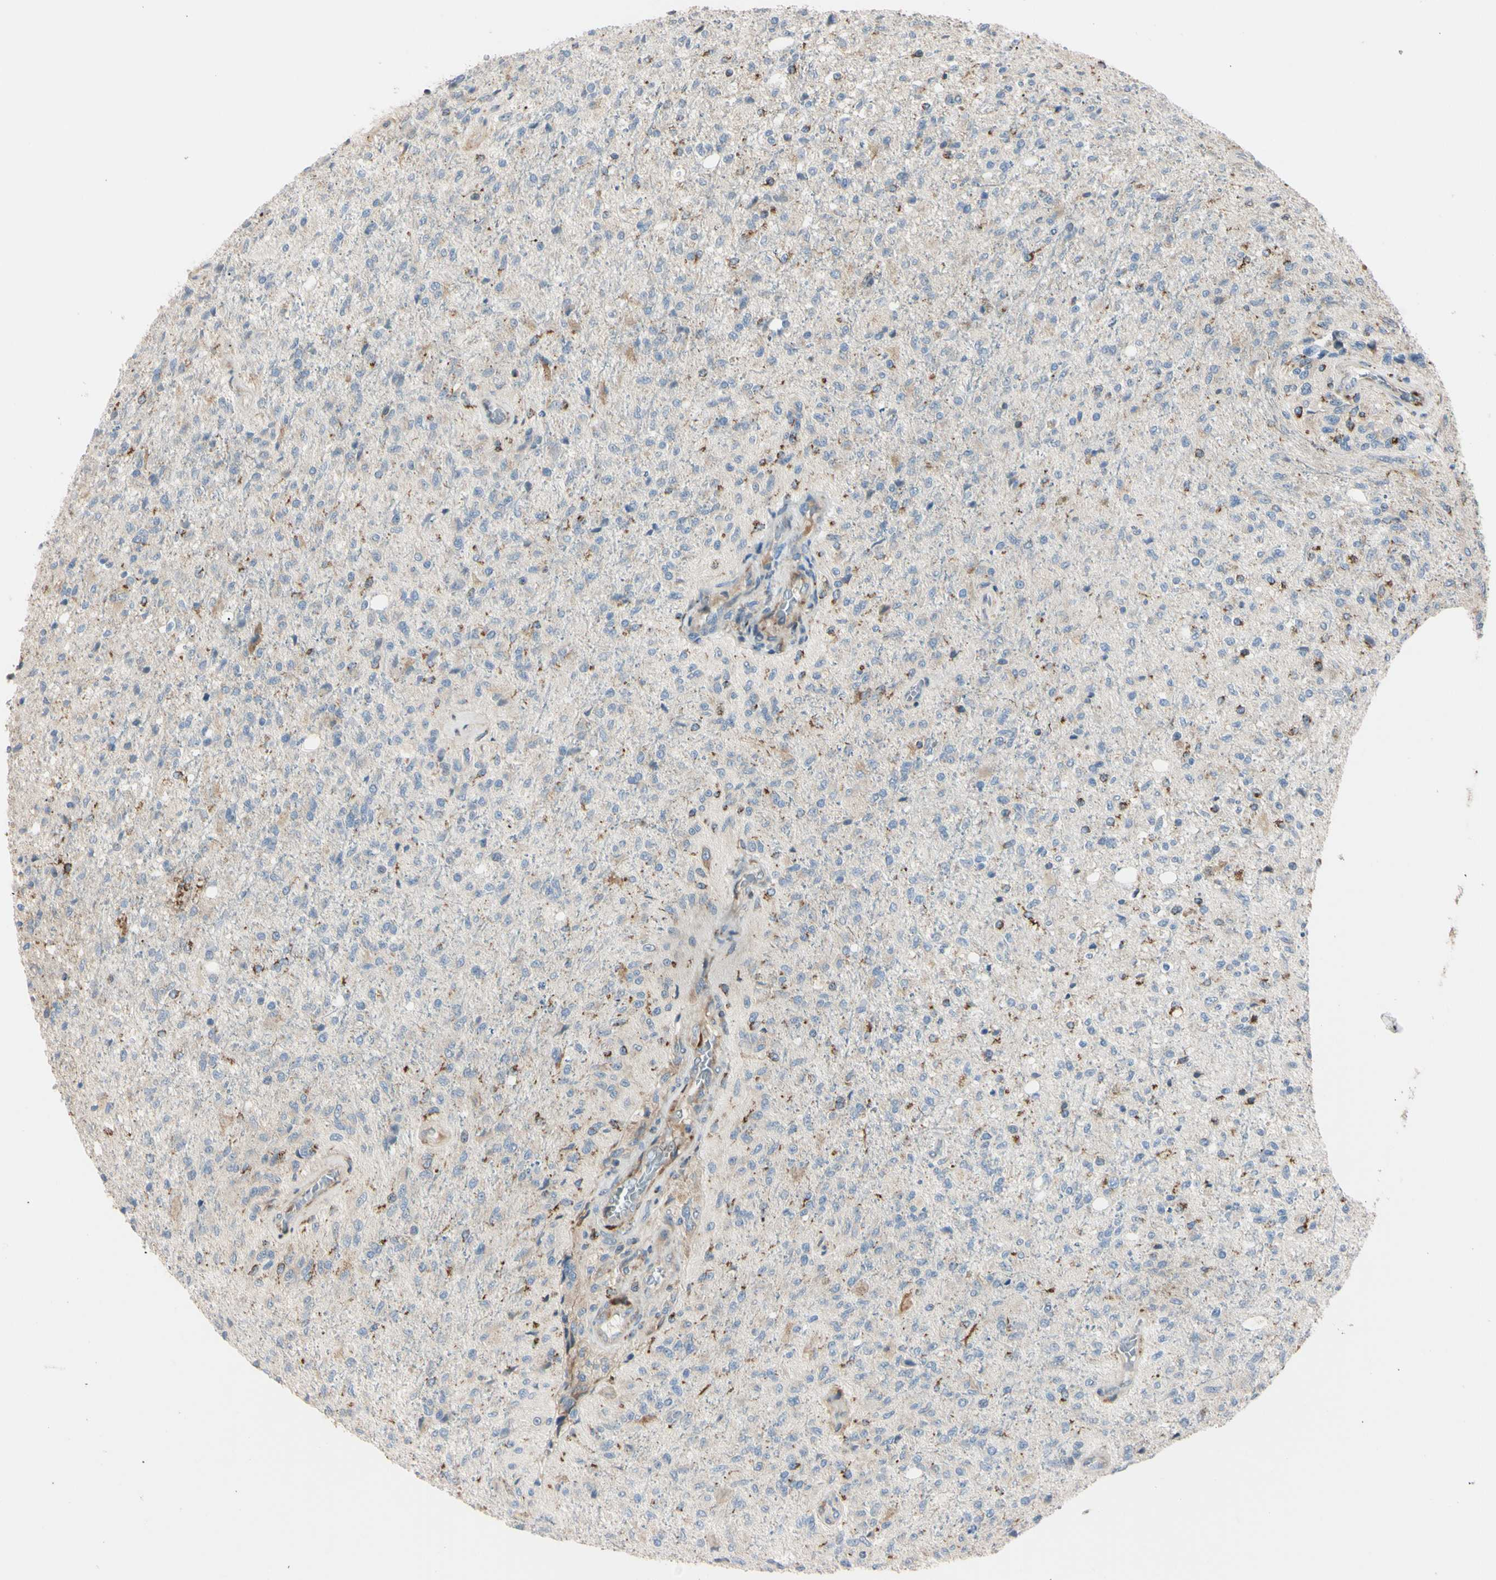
{"staining": {"intensity": "moderate", "quantity": "<25%", "location": "cytoplasmic/membranous"}, "tissue": "glioma", "cell_type": "Tumor cells", "image_type": "cancer", "snomed": [{"axis": "morphology", "description": "Normal tissue, NOS"}, {"axis": "morphology", "description": "Glioma, malignant, High grade"}, {"axis": "topography", "description": "Cerebral cortex"}], "caption": "High-power microscopy captured an immunohistochemistry (IHC) micrograph of malignant glioma (high-grade), revealing moderate cytoplasmic/membranous staining in about <25% of tumor cells.", "gene": "EIF5A", "patient": {"sex": "male", "age": 77}}